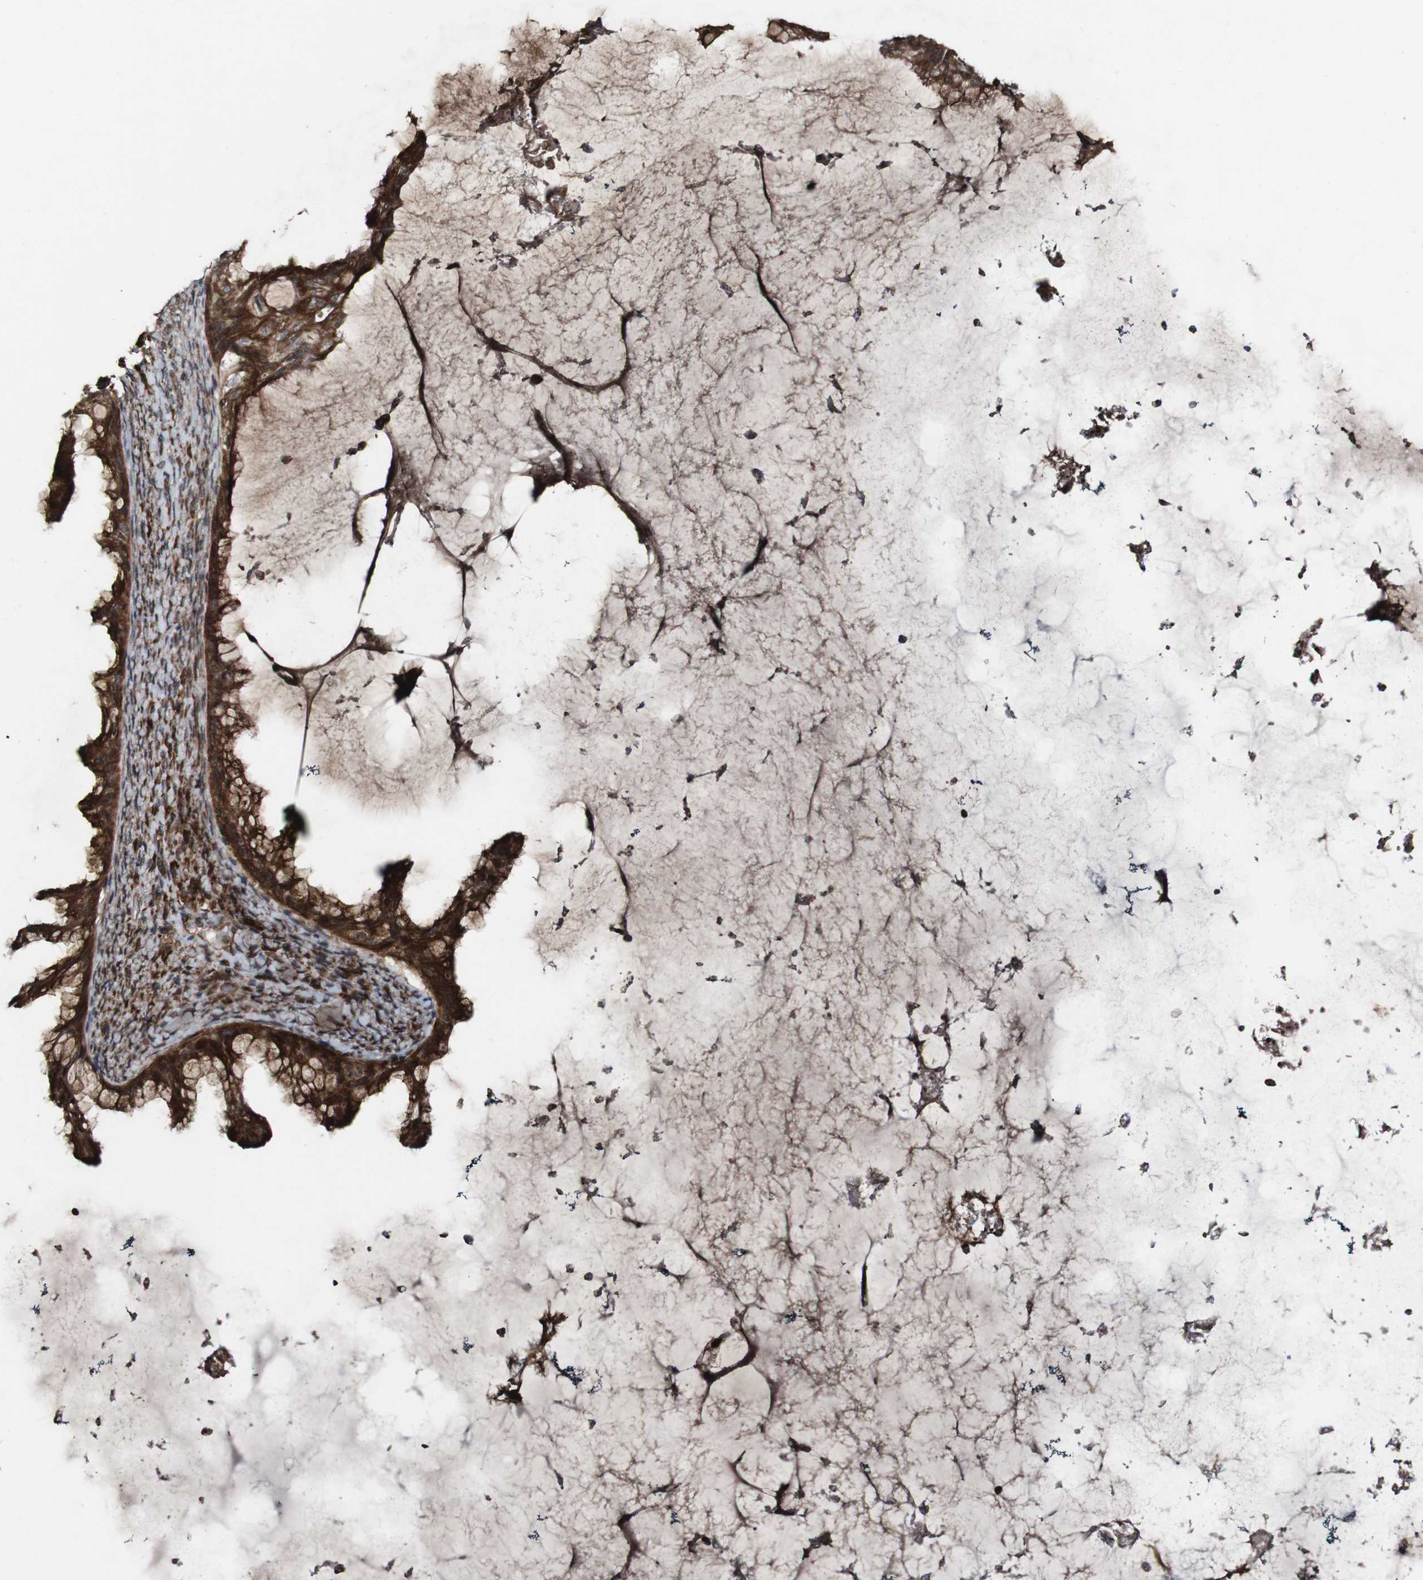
{"staining": {"intensity": "strong", "quantity": ">75%", "location": "cytoplasmic/membranous"}, "tissue": "ovarian cancer", "cell_type": "Tumor cells", "image_type": "cancer", "snomed": [{"axis": "morphology", "description": "Cystadenocarcinoma, mucinous, NOS"}, {"axis": "topography", "description": "Ovary"}], "caption": "Tumor cells show high levels of strong cytoplasmic/membranous positivity in approximately >75% of cells in human mucinous cystadenocarcinoma (ovarian).", "gene": "BTN3A3", "patient": {"sex": "female", "age": 61}}